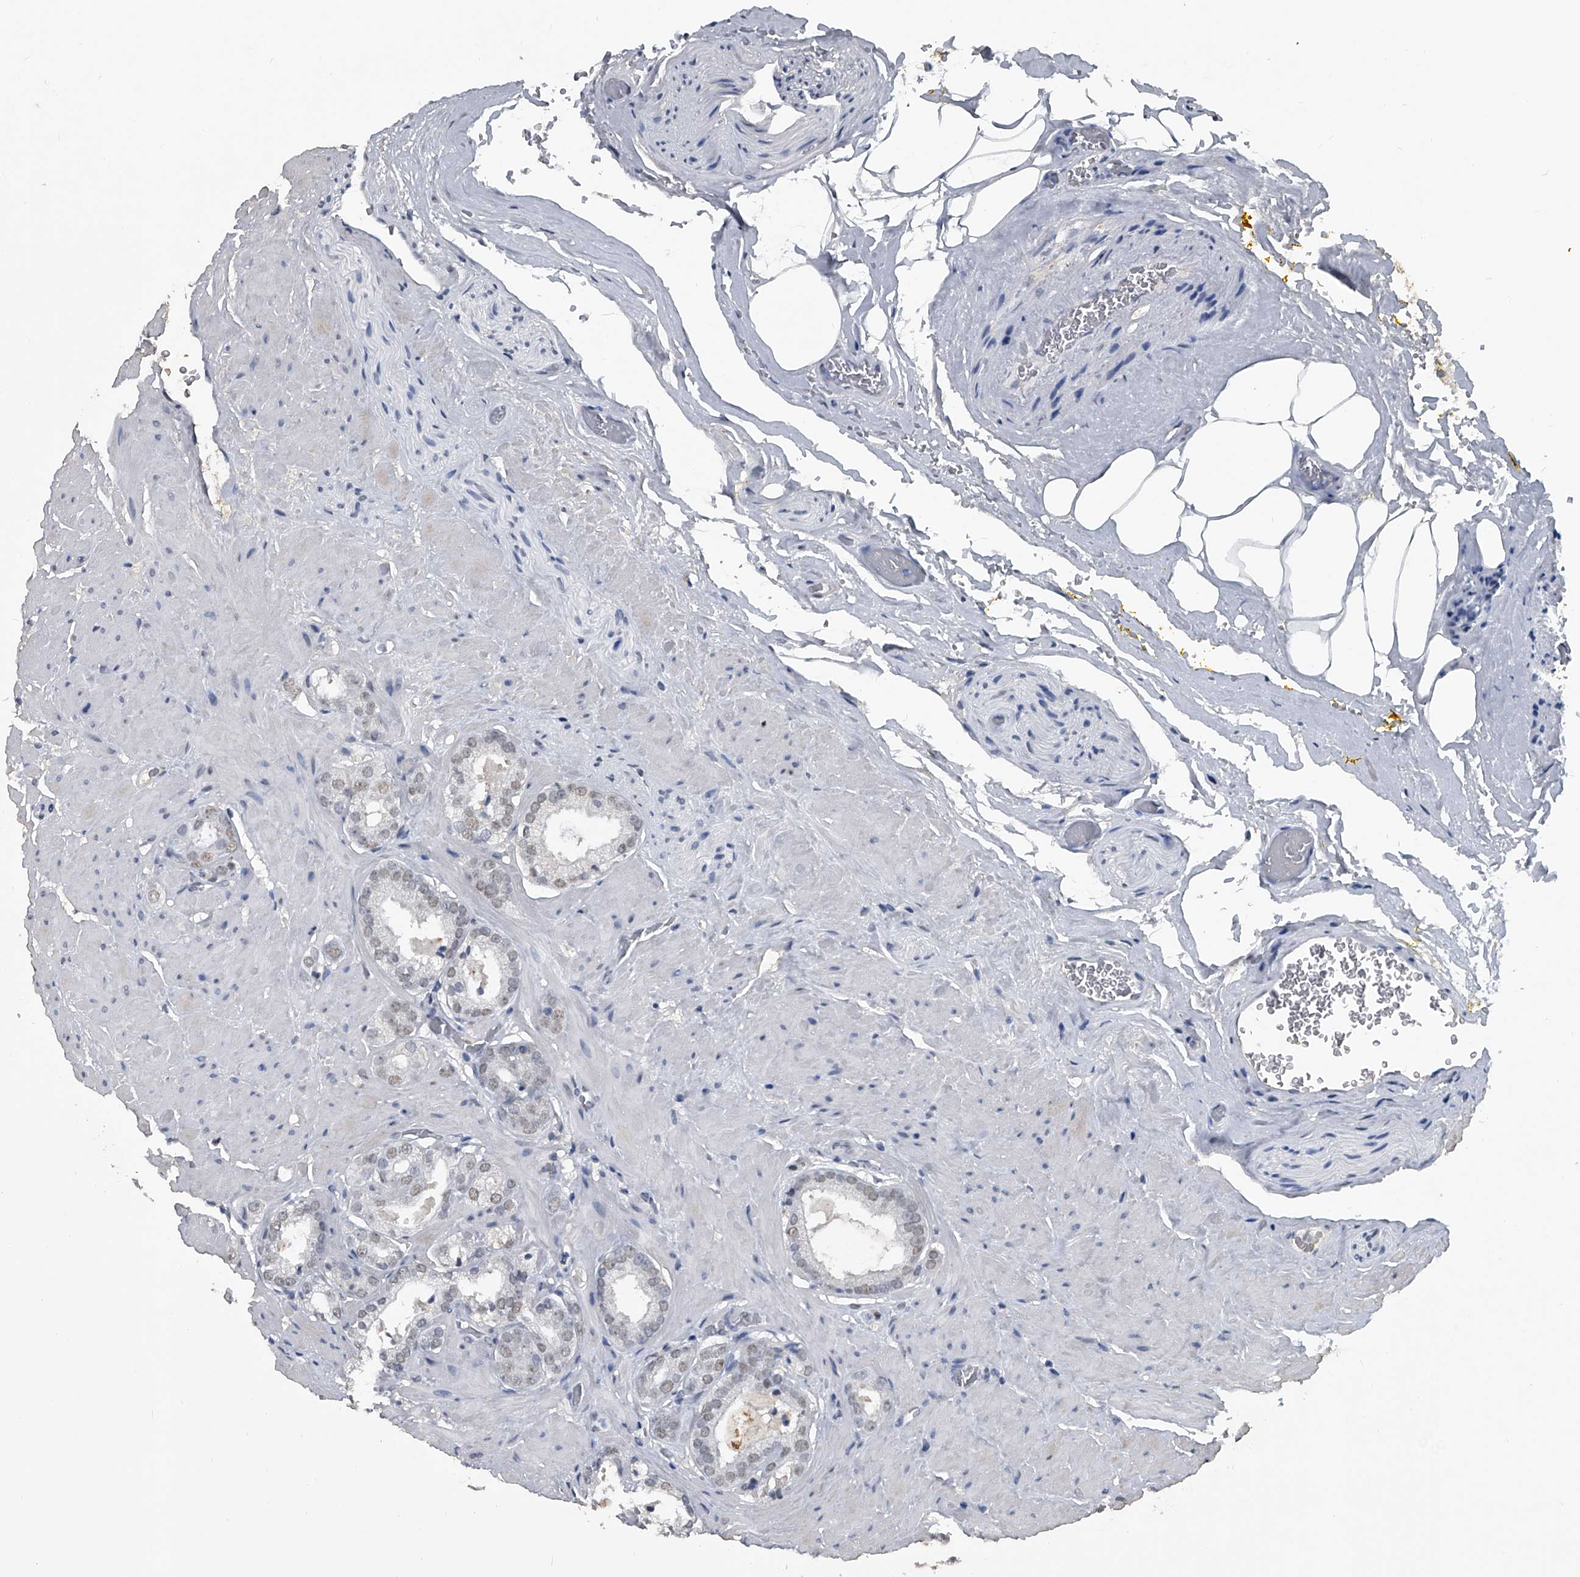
{"staining": {"intensity": "weak", "quantity": "<25%", "location": "nuclear"}, "tissue": "prostate cancer", "cell_type": "Tumor cells", "image_type": "cancer", "snomed": [{"axis": "morphology", "description": "Adenocarcinoma, High grade"}, {"axis": "topography", "description": "Prostate"}], "caption": "Photomicrograph shows no protein expression in tumor cells of high-grade adenocarcinoma (prostate) tissue. The staining is performed using DAB (3,3'-diaminobenzidine) brown chromogen with nuclei counter-stained in using hematoxylin.", "gene": "MATR3", "patient": {"sex": "male", "age": 64}}